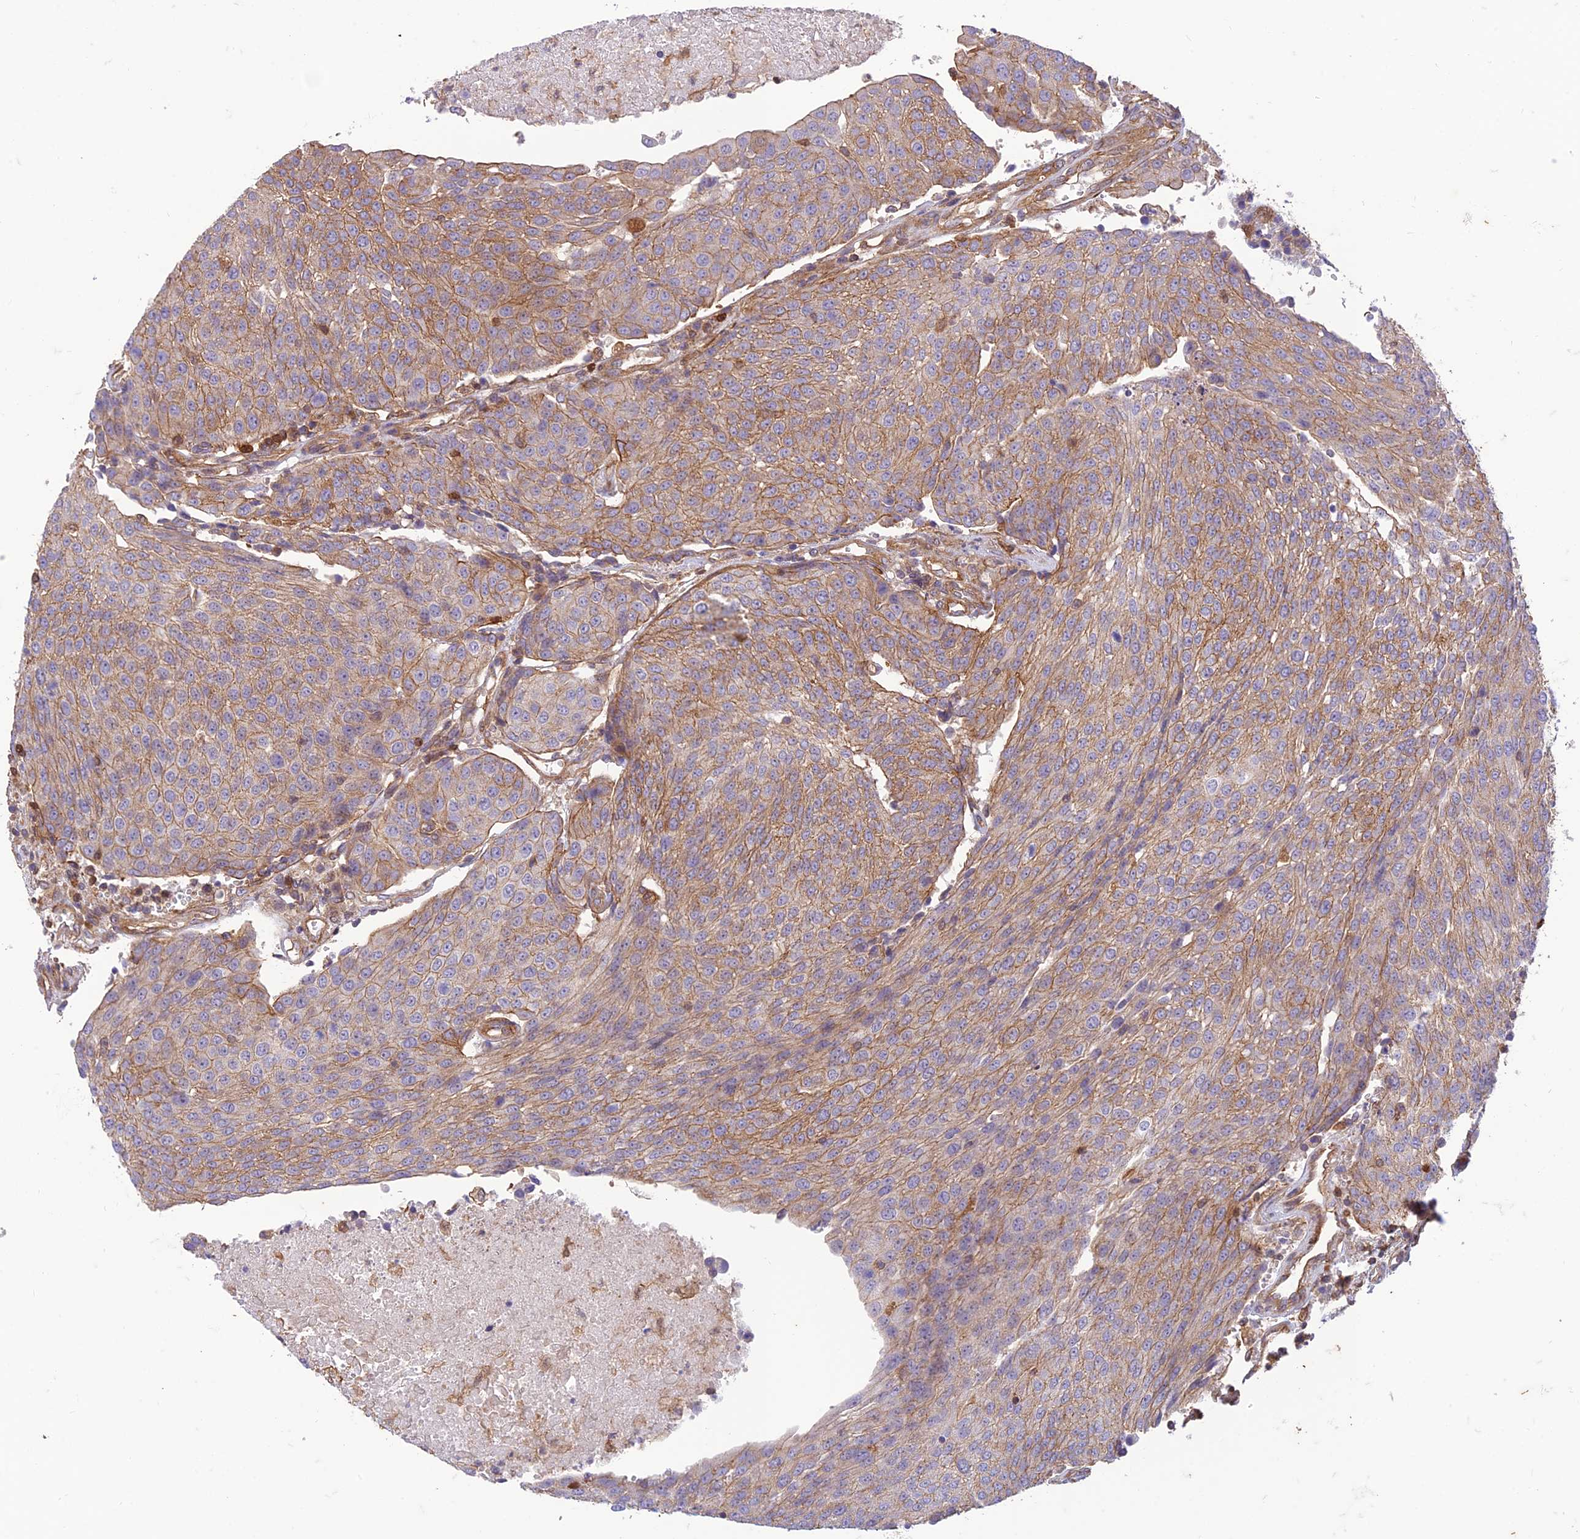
{"staining": {"intensity": "moderate", "quantity": "25%-75%", "location": "cytoplasmic/membranous"}, "tissue": "urothelial cancer", "cell_type": "Tumor cells", "image_type": "cancer", "snomed": [{"axis": "morphology", "description": "Urothelial carcinoma, High grade"}, {"axis": "topography", "description": "Urinary bladder"}], "caption": "This is an image of IHC staining of urothelial cancer, which shows moderate staining in the cytoplasmic/membranous of tumor cells.", "gene": "HPSE2", "patient": {"sex": "female", "age": 85}}